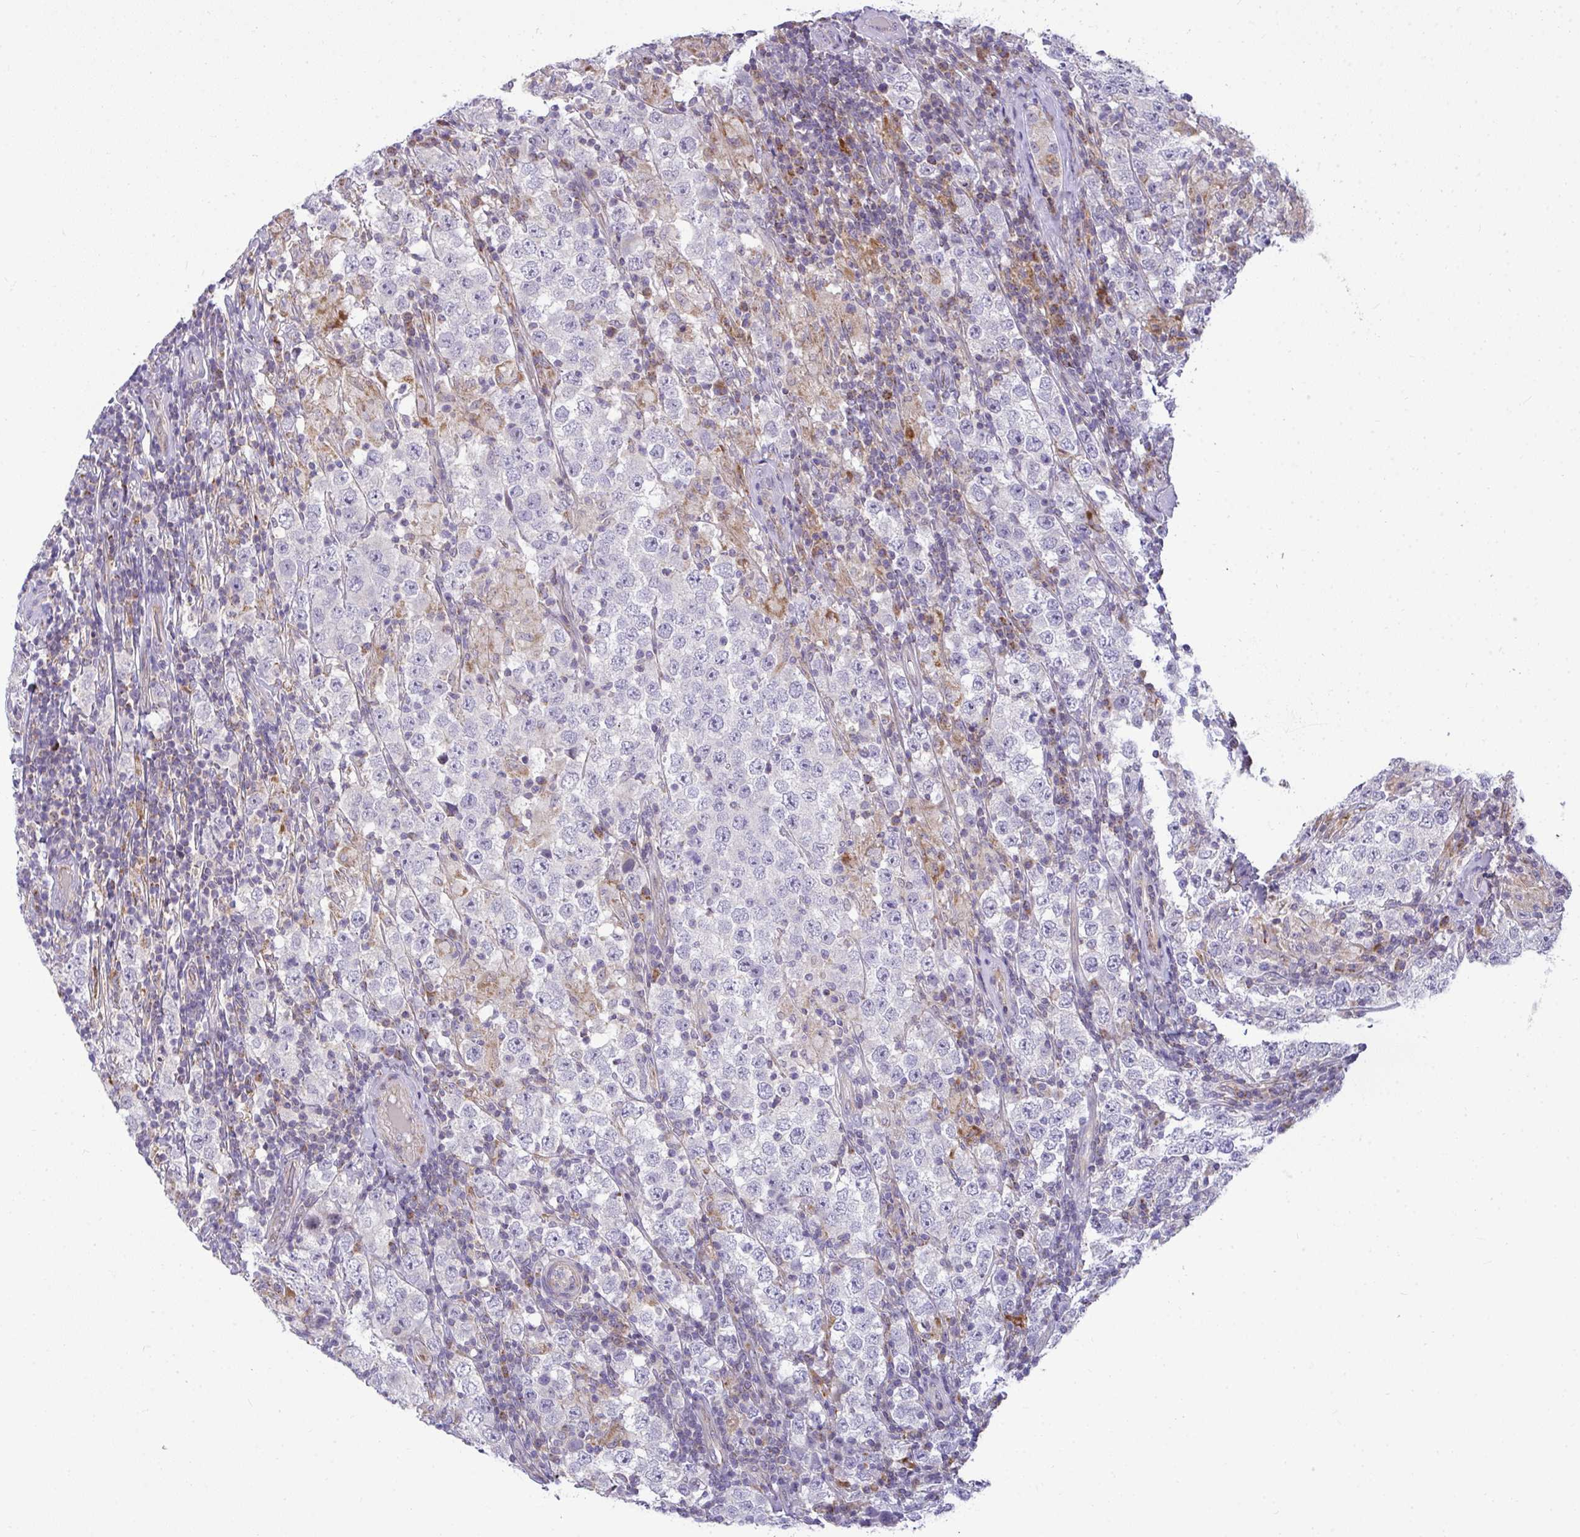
{"staining": {"intensity": "negative", "quantity": "none", "location": "none"}, "tissue": "testis cancer", "cell_type": "Tumor cells", "image_type": "cancer", "snomed": [{"axis": "morphology", "description": "Normal tissue, NOS"}, {"axis": "morphology", "description": "Urothelial carcinoma, High grade"}, {"axis": "morphology", "description": "Seminoma, NOS"}, {"axis": "morphology", "description": "Carcinoma, Embryonal, NOS"}, {"axis": "topography", "description": "Urinary bladder"}, {"axis": "topography", "description": "Testis"}], "caption": "Human testis cancer (embryonal carcinoma) stained for a protein using IHC exhibits no staining in tumor cells.", "gene": "SRRM4", "patient": {"sex": "male", "age": 41}}